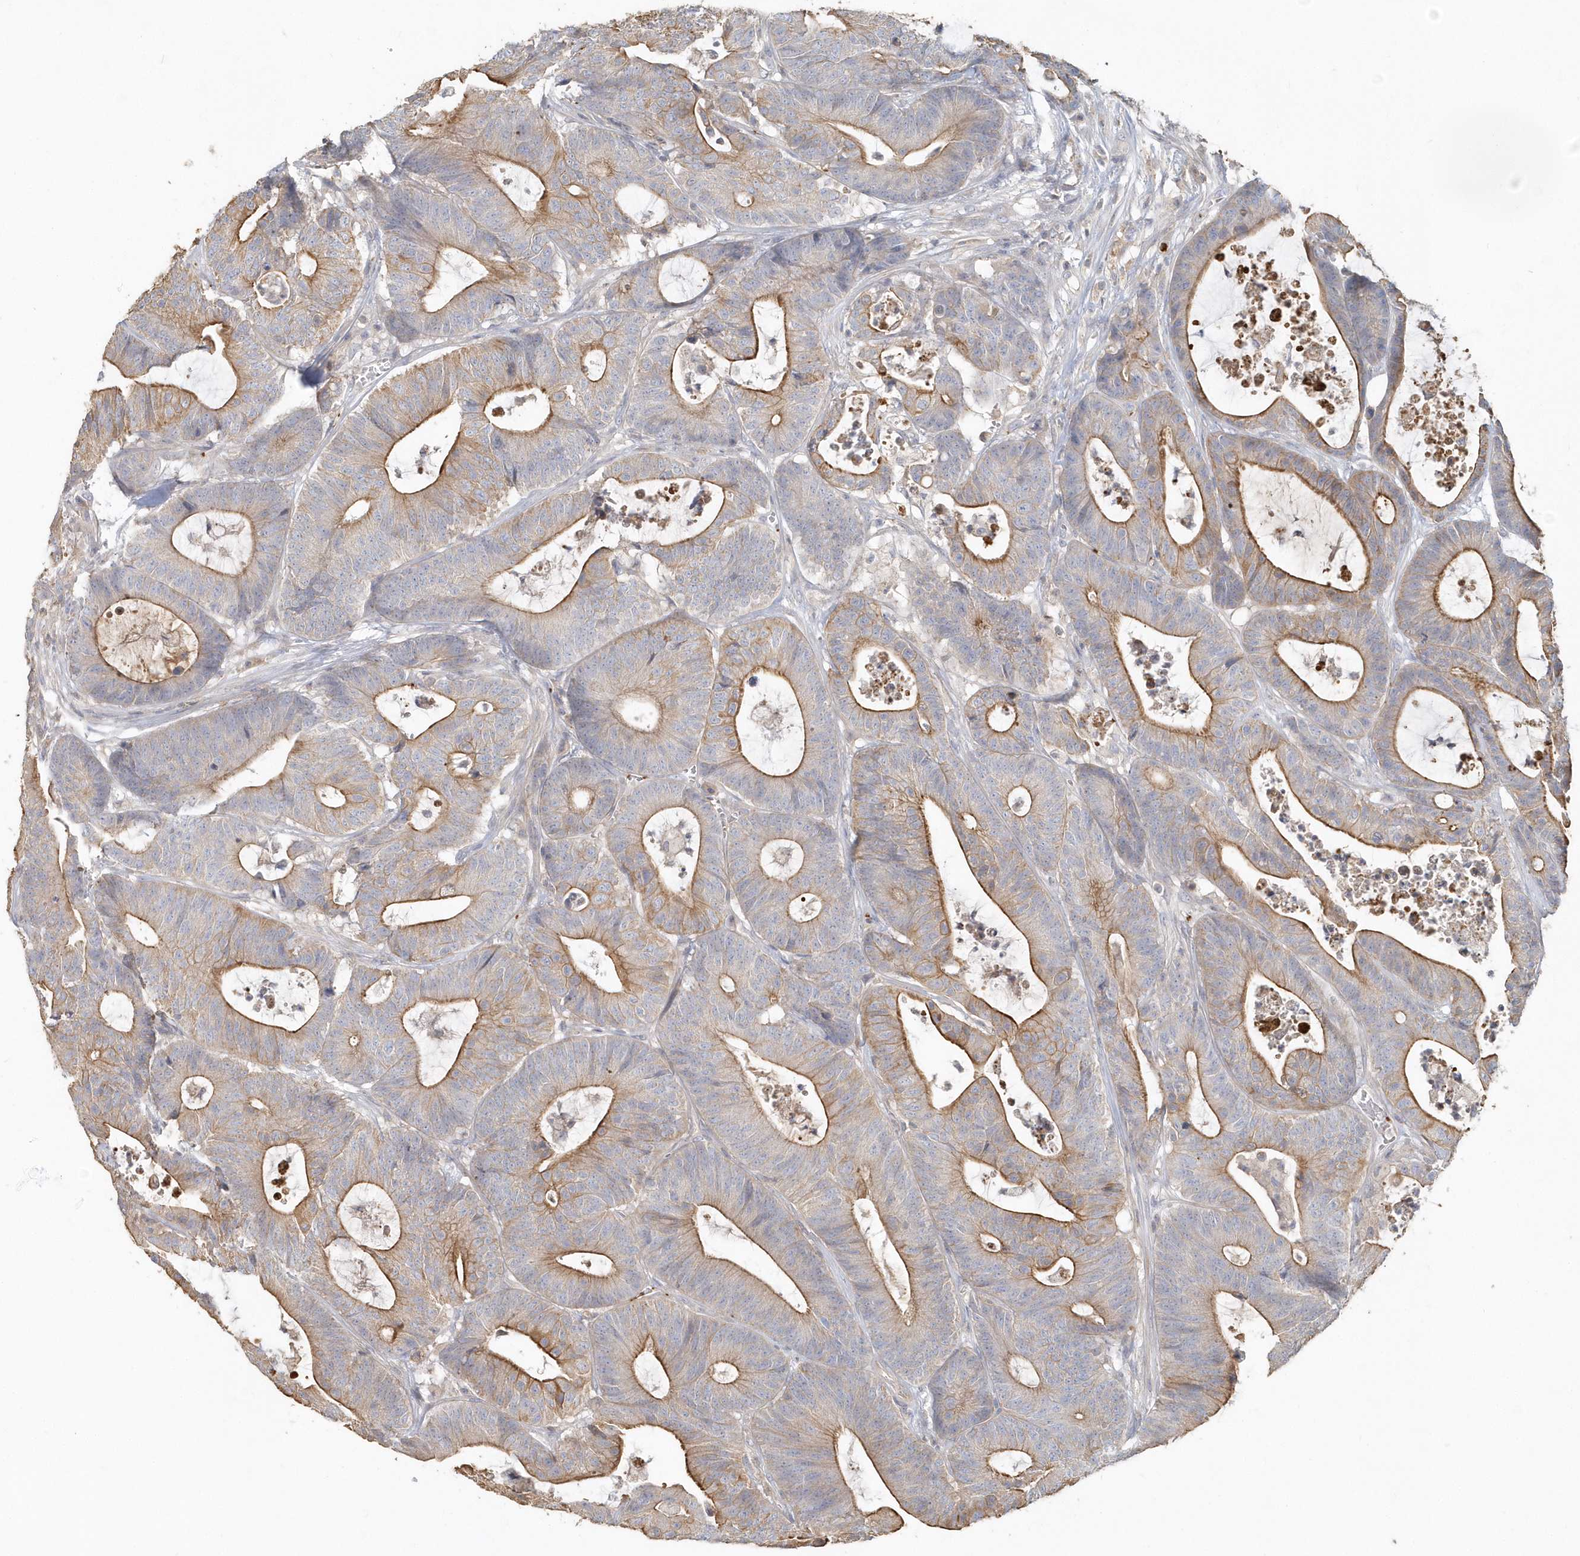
{"staining": {"intensity": "moderate", "quantity": ">75%", "location": "cytoplasmic/membranous"}, "tissue": "colorectal cancer", "cell_type": "Tumor cells", "image_type": "cancer", "snomed": [{"axis": "morphology", "description": "Adenocarcinoma, NOS"}, {"axis": "topography", "description": "Colon"}], "caption": "Approximately >75% of tumor cells in human colorectal adenocarcinoma demonstrate moderate cytoplasmic/membranous protein expression as visualized by brown immunohistochemical staining.", "gene": "MMRN1", "patient": {"sex": "female", "age": 84}}